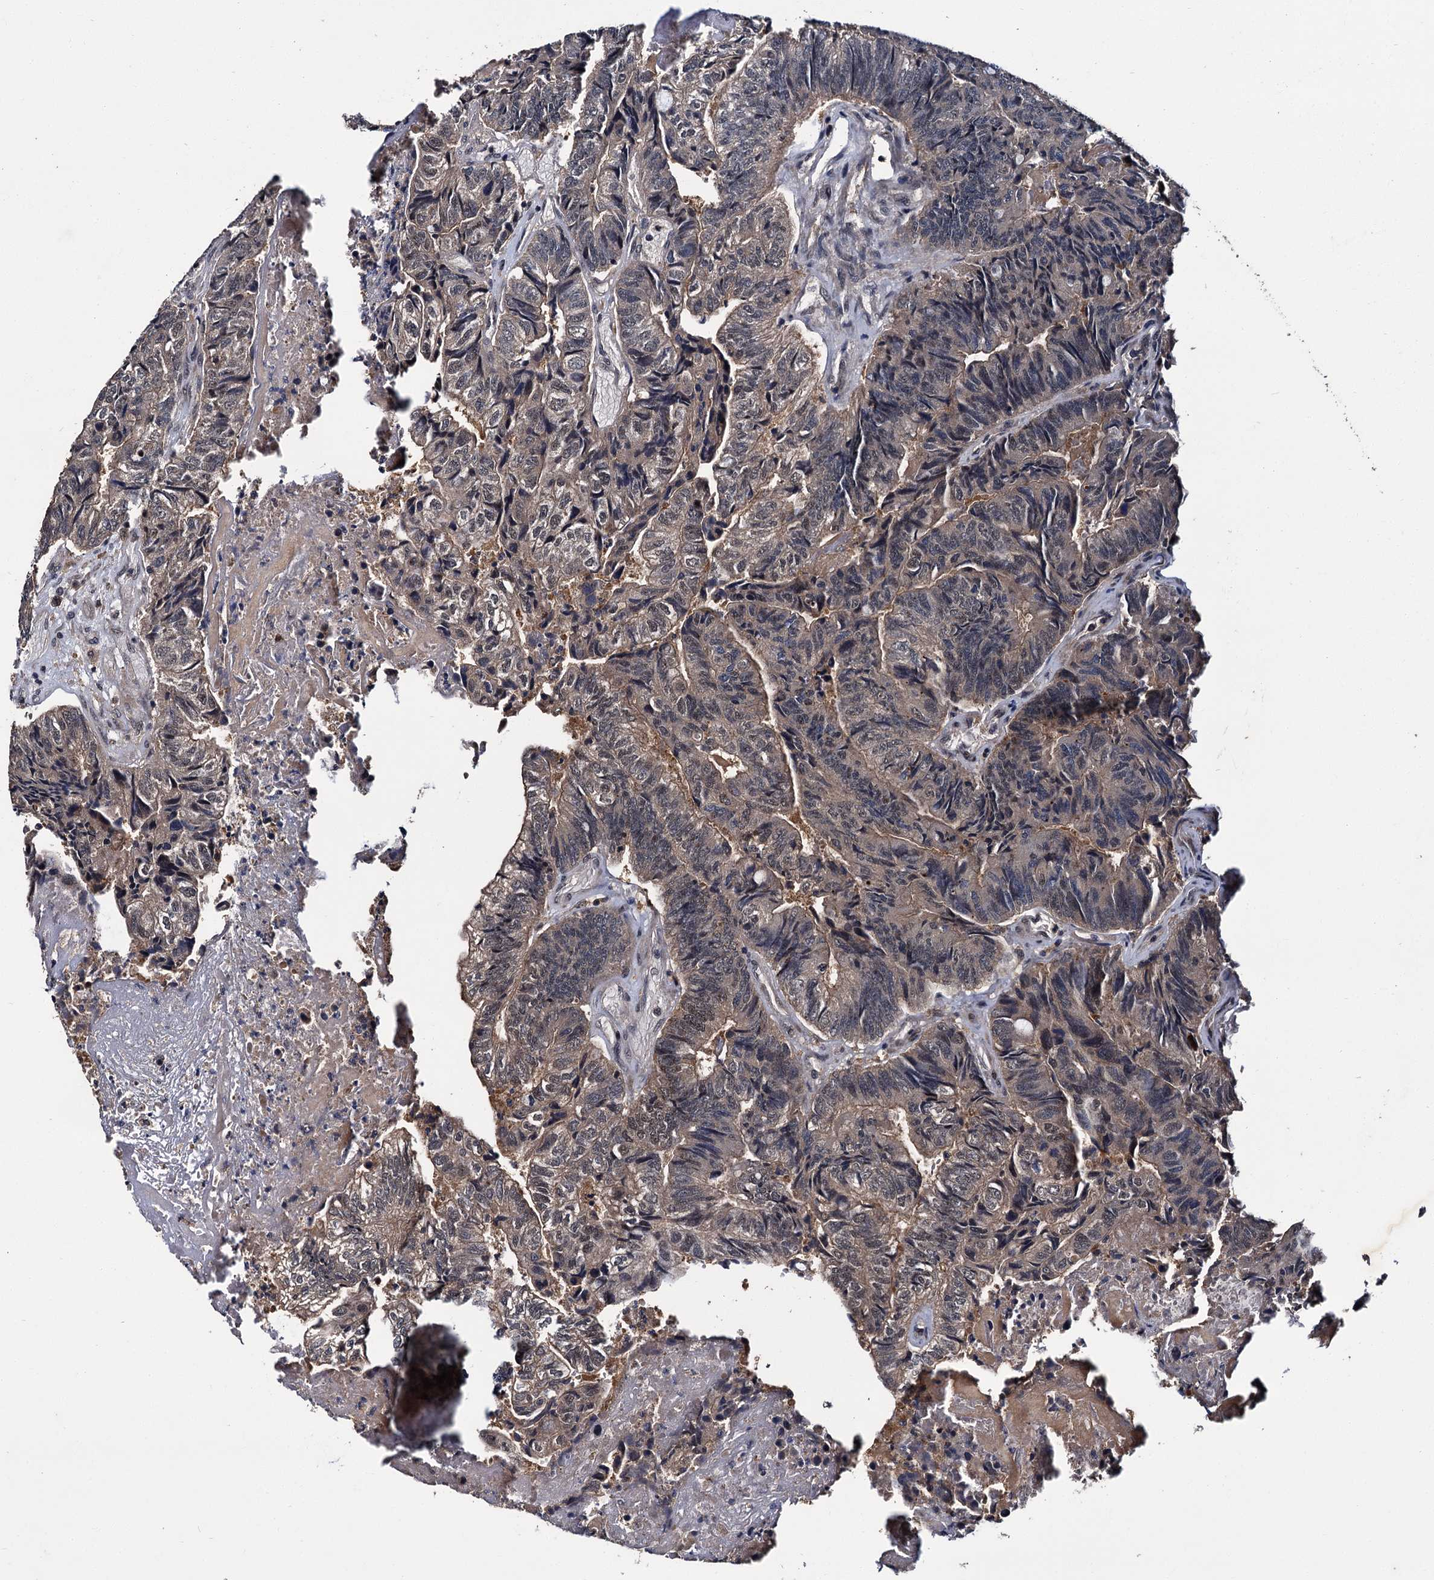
{"staining": {"intensity": "moderate", "quantity": "<25%", "location": "cytoplasmic/membranous"}, "tissue": "colorectal cancer", "cell_type": "Tumor cells", "image_type": "cancer", "snomed": [{"axis": "morphology", "description": "Adenocarcinoma, NOS"}, {"axis": "topography", "description": "Colon"}], "caption": "Immunohistochemical staining of human adenocarcinoma (colorectal) exhibits low levels of moderate cytoplasmic/membranous staining in about <25% of tumor cells. Nuclei are stained in blue.", "gene": "SLC46A3", "patient": {"sex": "female", "age": 67}}